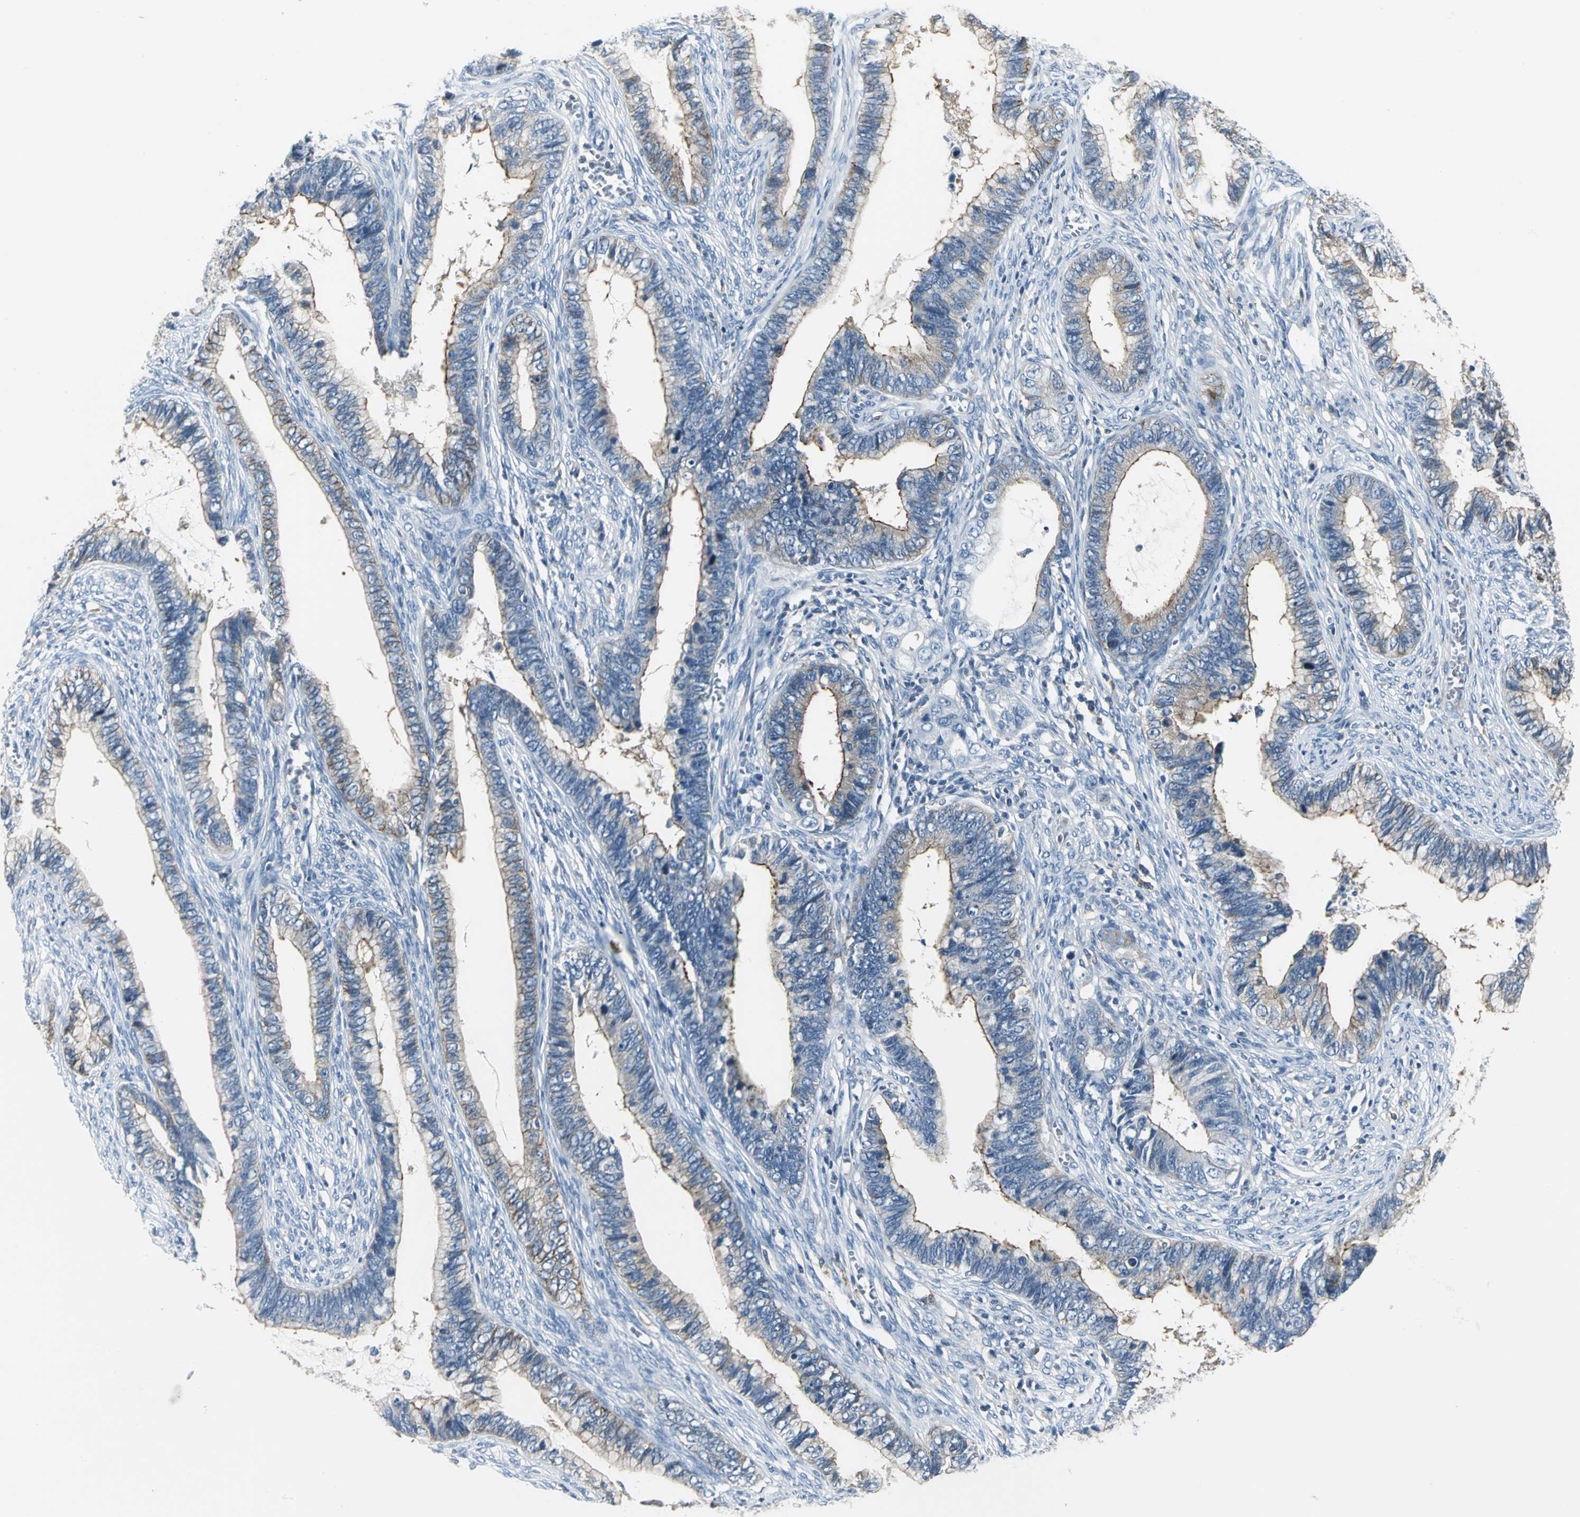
{"staining": {"intensity": "moderate", "quantity": ">75%", "location": "cytoplasmic/membranous"}, "tissue": "cervical cancer", "cell_type": "Tumor cells", "image_type": "cancer", "snomed": [{"axis": "morphology", "description": "Adenocarcinoma, NOS"}, {"axis": "topography", "description": "Cervix"}], "caption": "This photomicrograph reveals IHC staining of cervical adenocarcinoma, with medium moderate cytoplasmic/membranous positivity in about >75% of tumor cells.", "gene": "IQGAP2", "patient": {"sex": "female", "age": 44}}